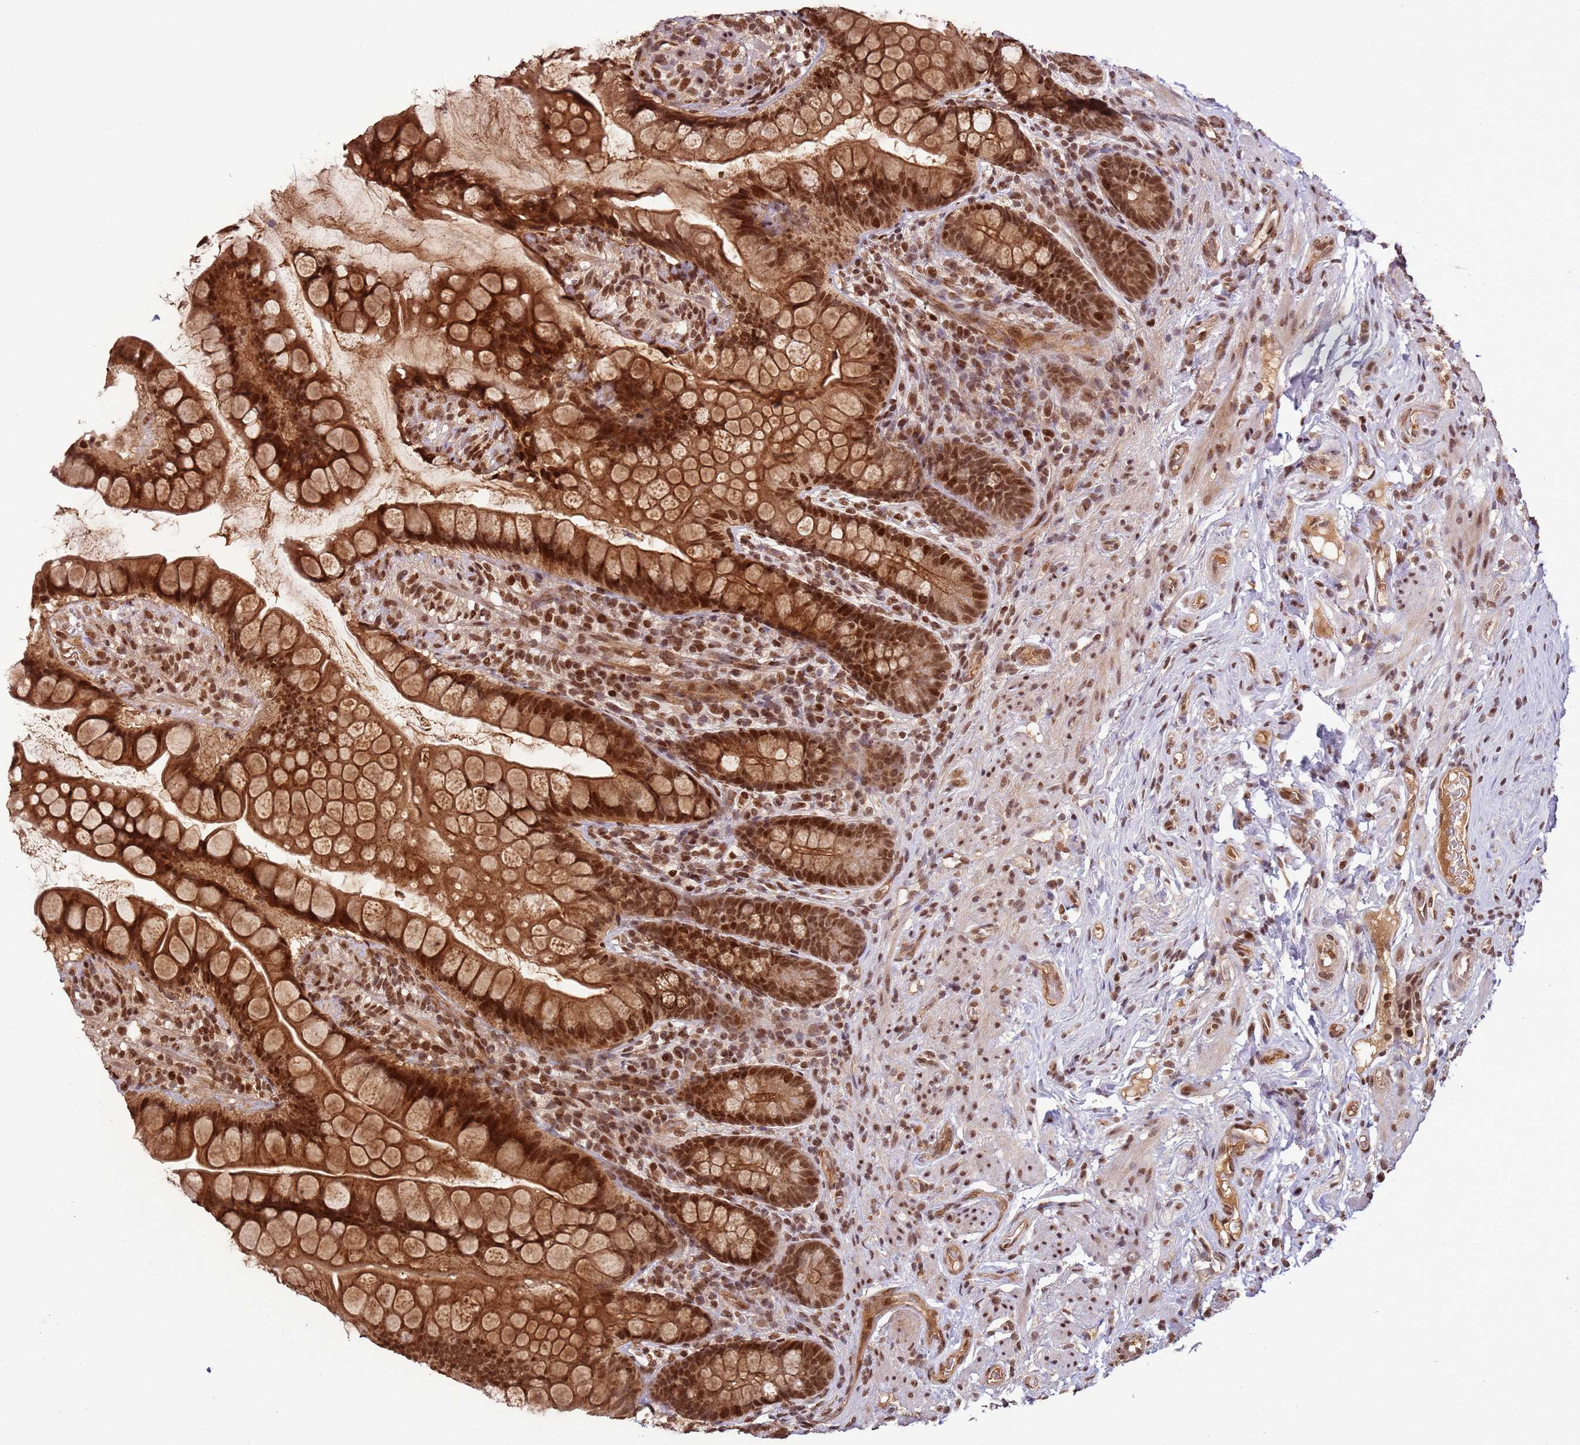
{"staining": {"intensity": "strong", "quantity": ">75%", "location": "cytoplasmic/membranous,nuclear"}, "tissue": "small intestine", "cell_type": "Glandular cells", "image_type": "normal", "snomed": [{"axis": "morphology", "description": "Normal tissue, NOS"}, {"axis": "topography", "description": "Small intestine"}], "caption": "Human small intestine stained with a brown dye exhibits strong cytoplasmic/membranous,nuclear positive positivity in approximately >75% of glandular cells.", "gene": "ZBTB12", "patient": {"sex": "male", "age": 70}}